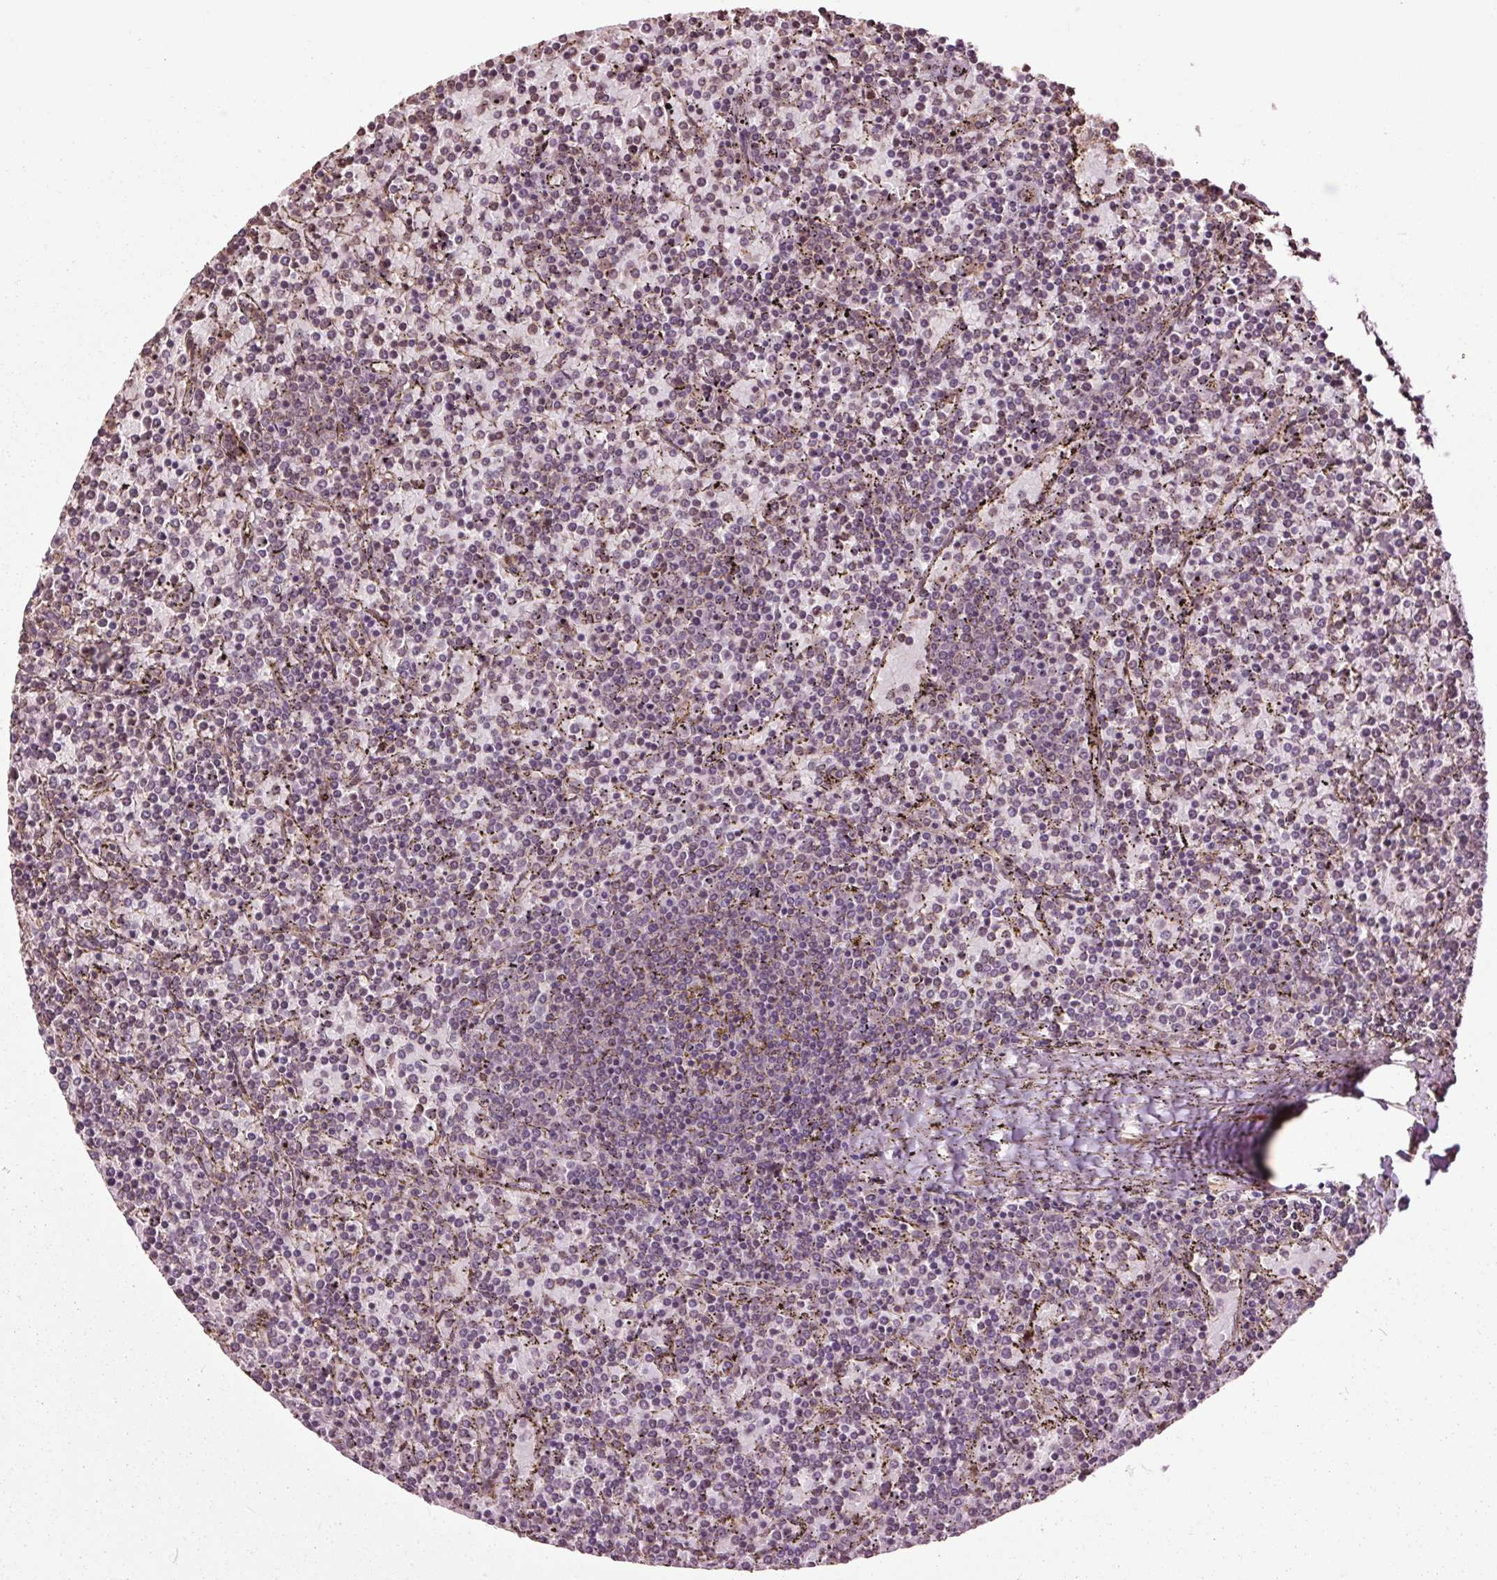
{"staining": {"intensity": "negative", "quantity": "none", "location": "none"}, "tissue": "lymphoma", "cell_type": "Tumor cells", "image_type": "cancer", "snomed": [{"axis": "morphology", "description": "Malignant lymphoma, non-Hodgkin's type, Low grade"}, {"axis": "topography", "description": "Spleen"}], "caption": "DAB (3,3'-diaminobenzidine) immunohistochemical staining of human low-grade malignant lymphoma, non-Hodgkin's type shows no significant staining in tumor cells.", "gene": "CEP95", "patient": {"sex": "female", "age": 77}}